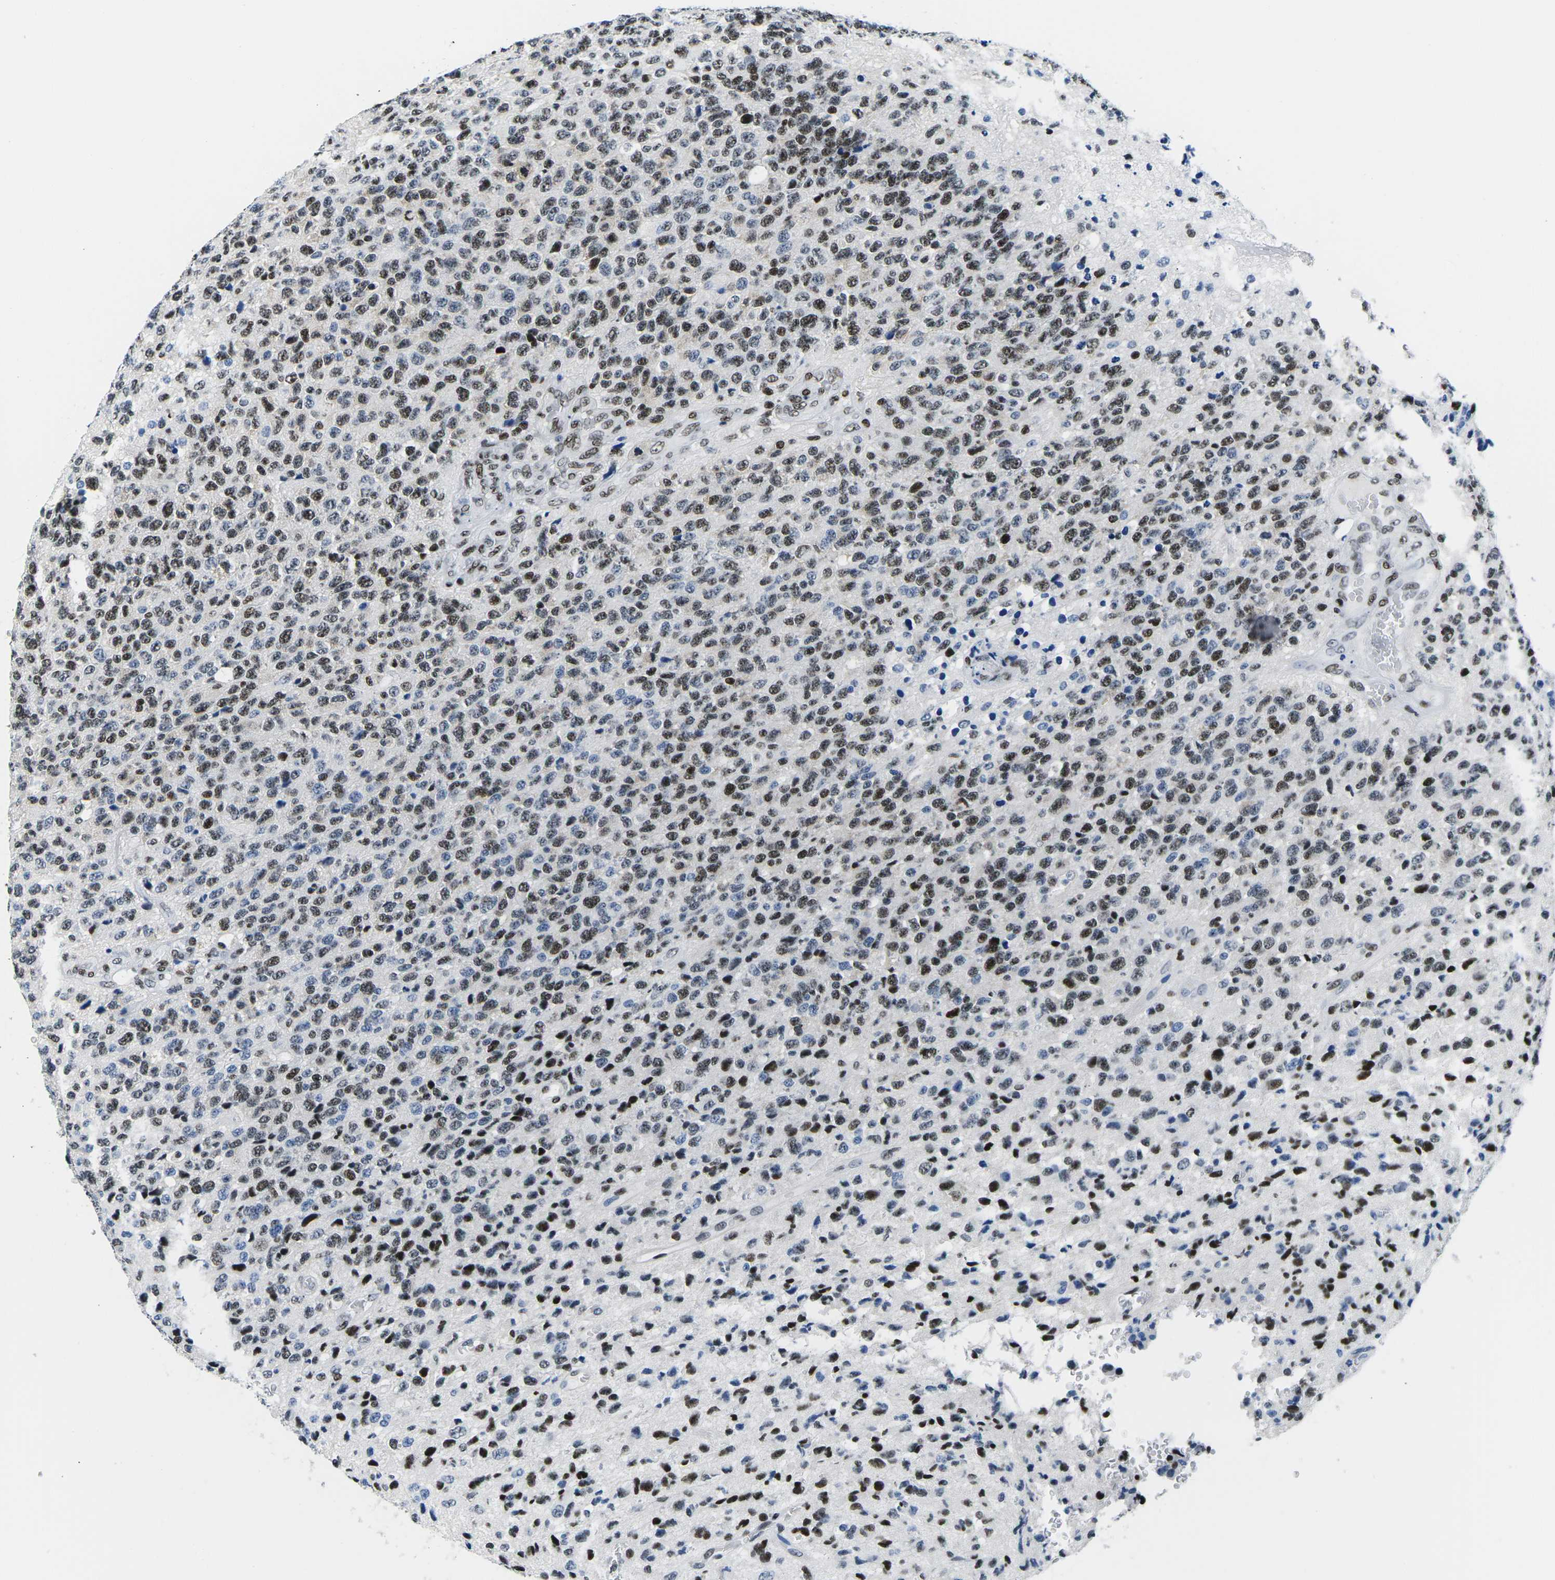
{"staining": {"intensity": "moderate", "quantity": "25%-75%", "location": "nuclear"}, "tissue": "glioma", "cell_type": "Tumor cells", "image_type": "cancer", "snomed": [{"axis": "morphology", "description": "Glioma, malignant, High grade"}, {"axis": "topography", "description": "pancreas cauda"}], "caption": "Approximately 25%-75% of tumor cells in glioma display moderate nuclear protein expression as visualized by brown immunohistochemical staining.", "gene": "ATF1", "patient": {"sex": "male", "age": 60}}